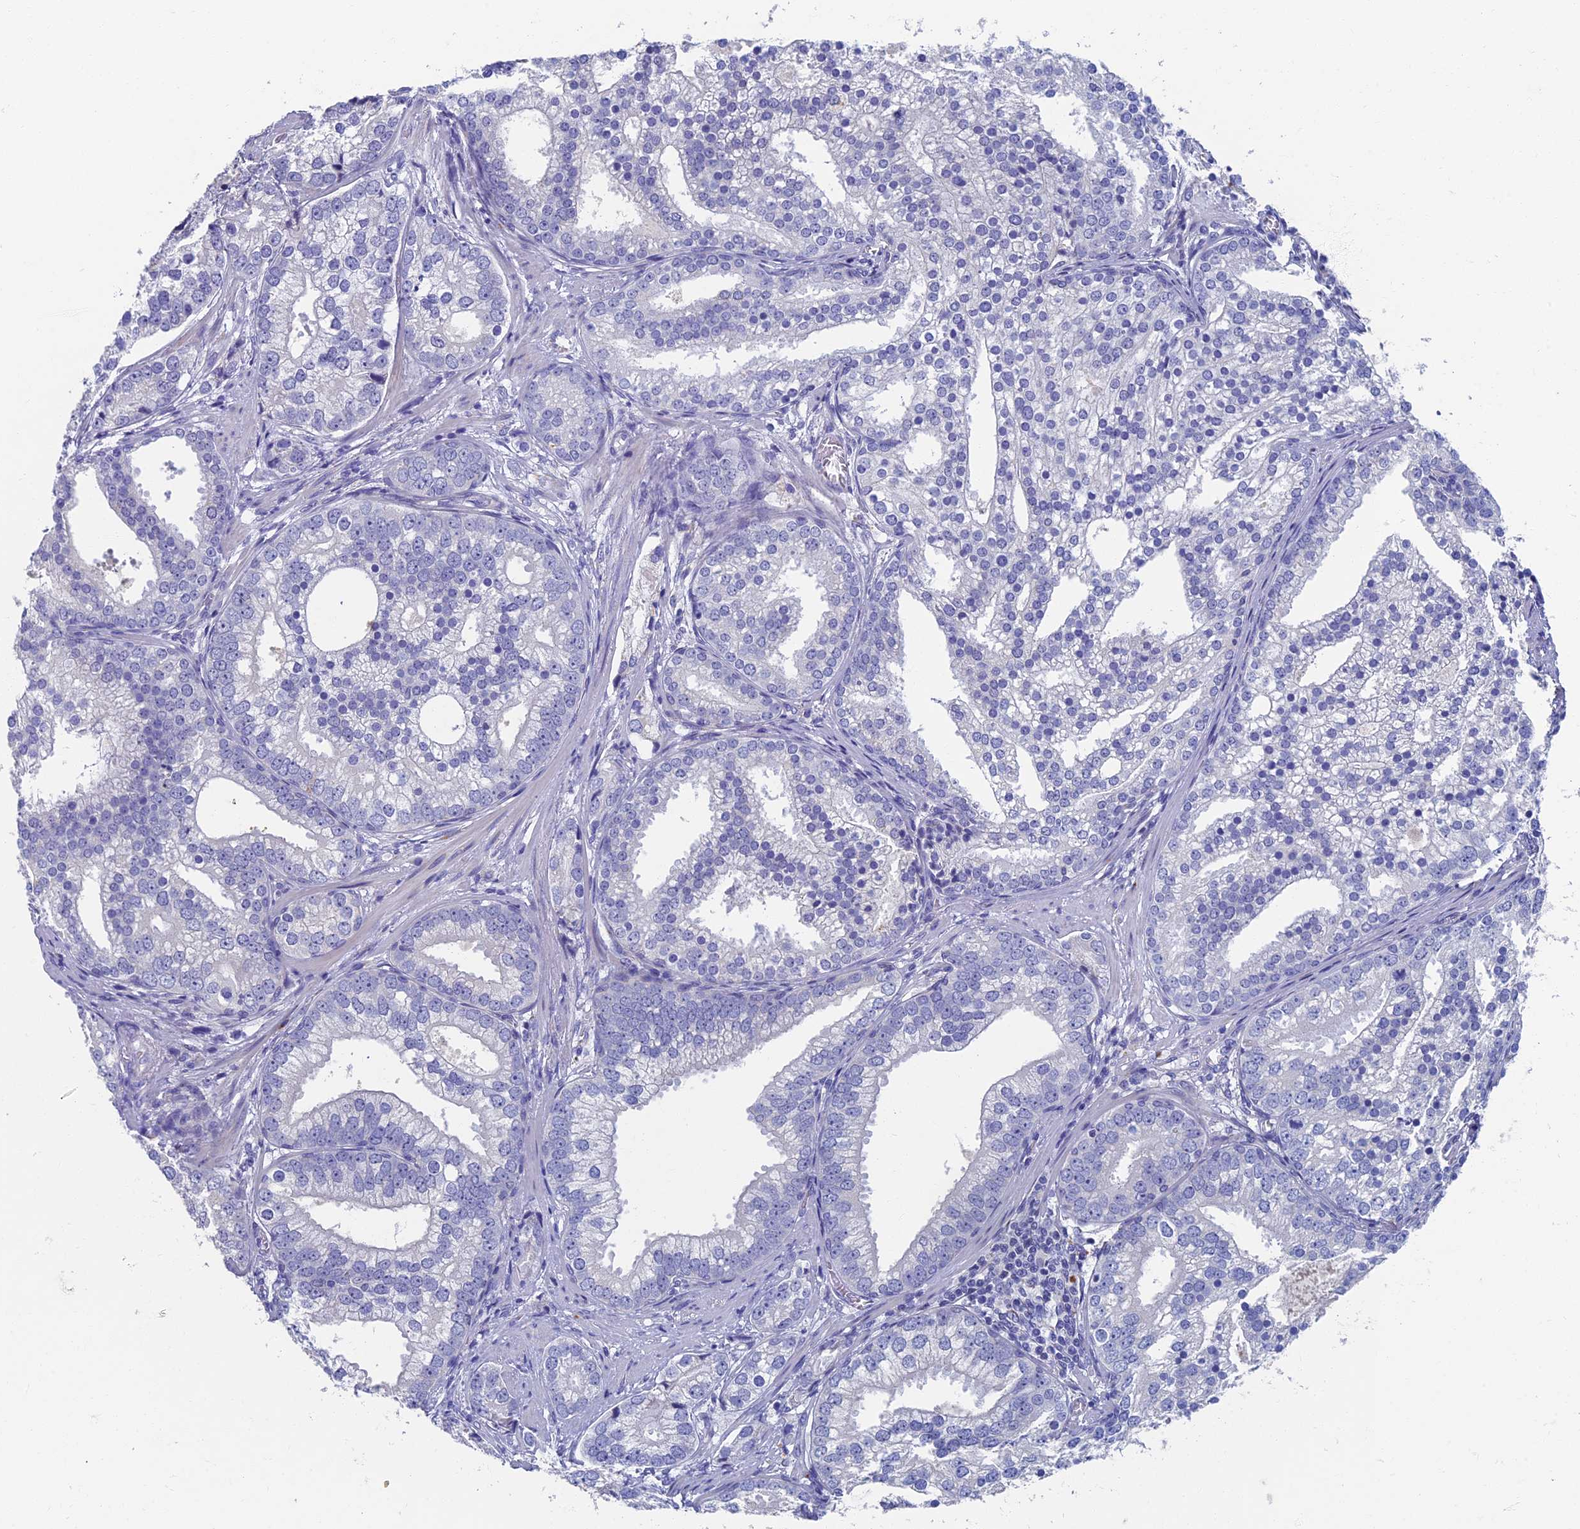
{"staining": {"intensity": "negative", "quantity": "none", "location": "none"}, "tissue": "prostate cancer", "cell_type": "Tumor cells", "image_type": "cancer", "snomed": [{"axis": "morphology", "description": "Adenocarcinoma, High grade"}, {"axis": "topography", "description": "Prostate"}], "caption": "Protein analysis of high-grade adenocarcinoma (prostate) demonstrates no significant staining in tumor cells.", "gene": "OAT", "patient": {"sex": "male", "age": 75}}